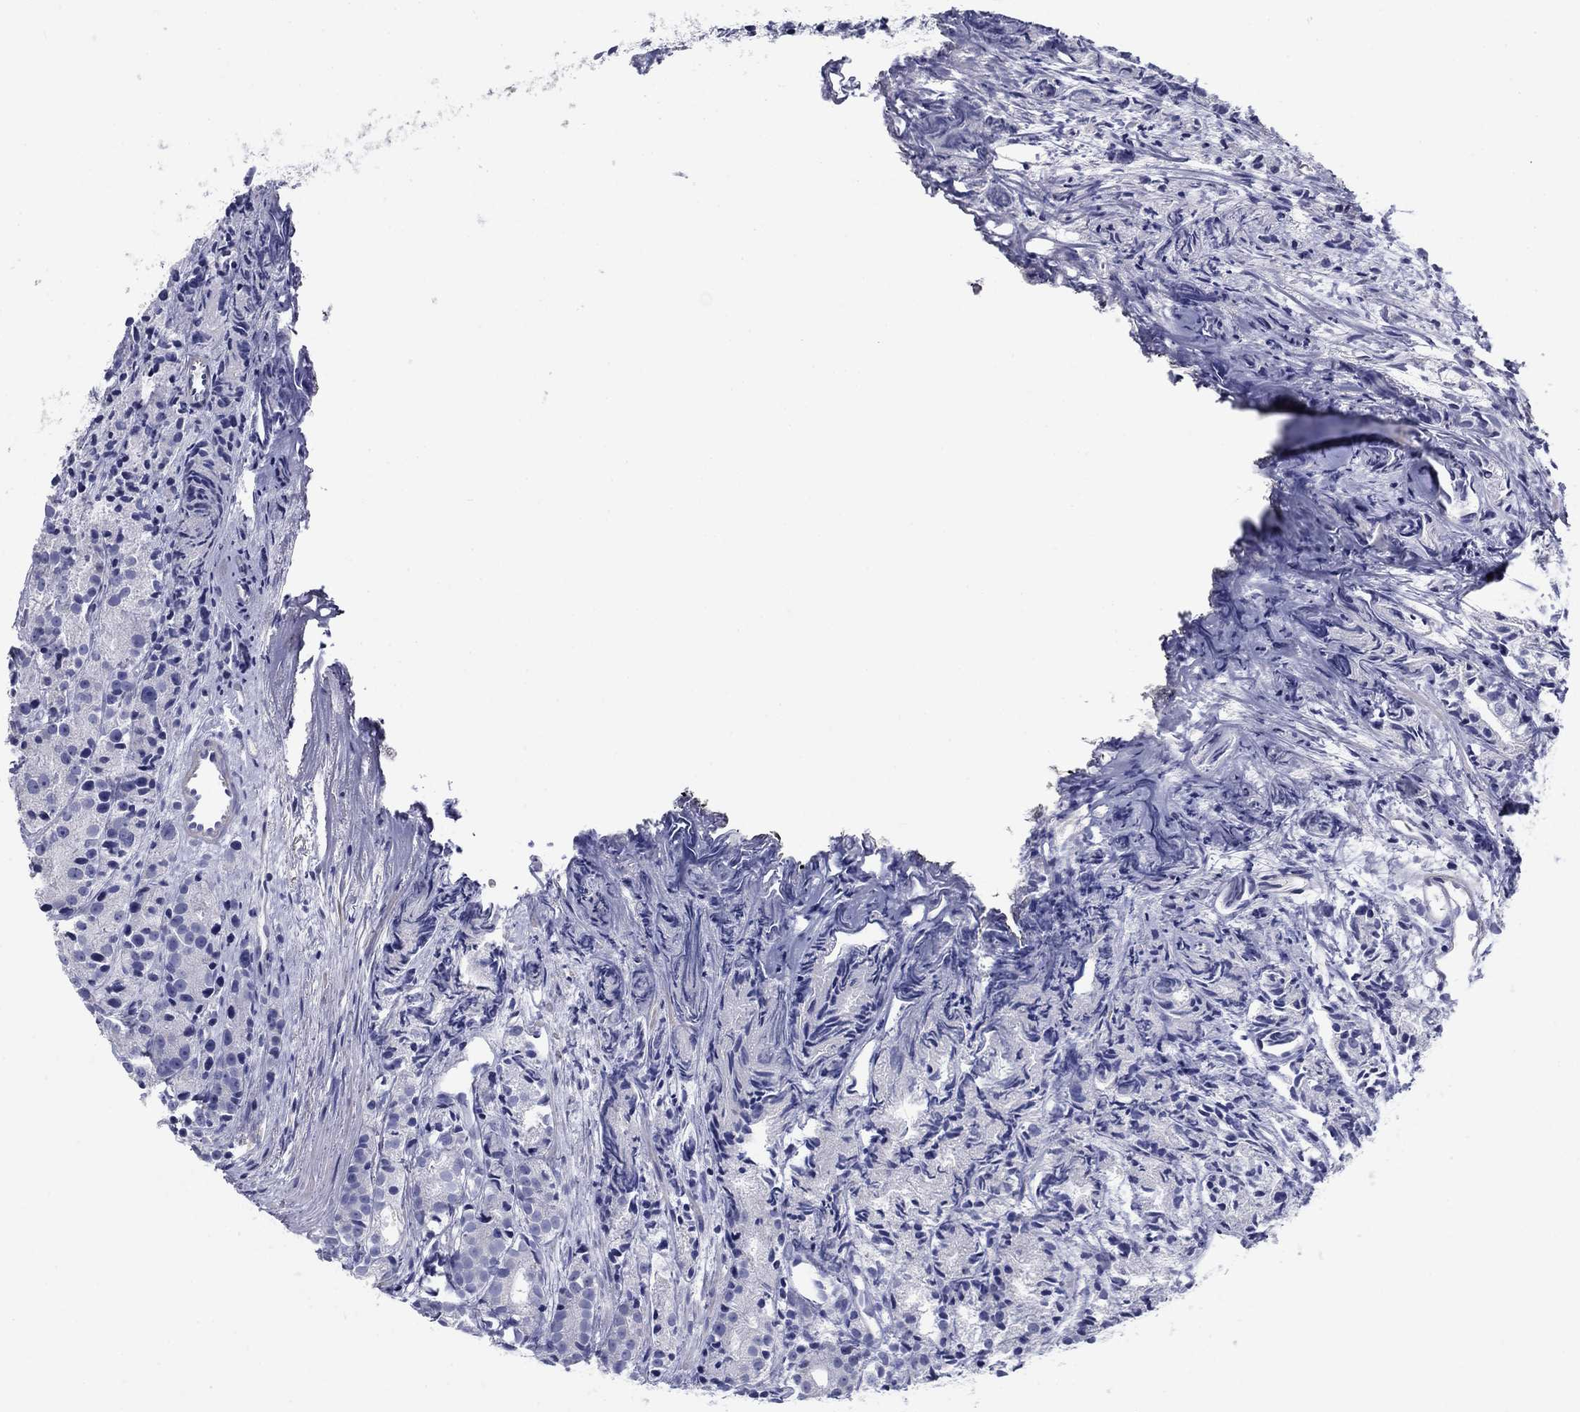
{"staining": {"intensity": "negative", "quantity": "none", "location": "none"}, "tissue": "prostate cancer", "cell_type": "Tumor cells", "image_type": "cancer", "snomed": [{"axis": "morphology", "description": "Adenocarcinoma, Medium grade"}, {"axis": "topography", "description": "Prostate"}], "caption": "The image shows no significant staining in tumor cells of adenocarcinoma (medium-grade) (prostate). (DAB immunohistochemistry, high magnification).", "gene": "PRKCG", "patient": {"sex": "male", "age": 74}}